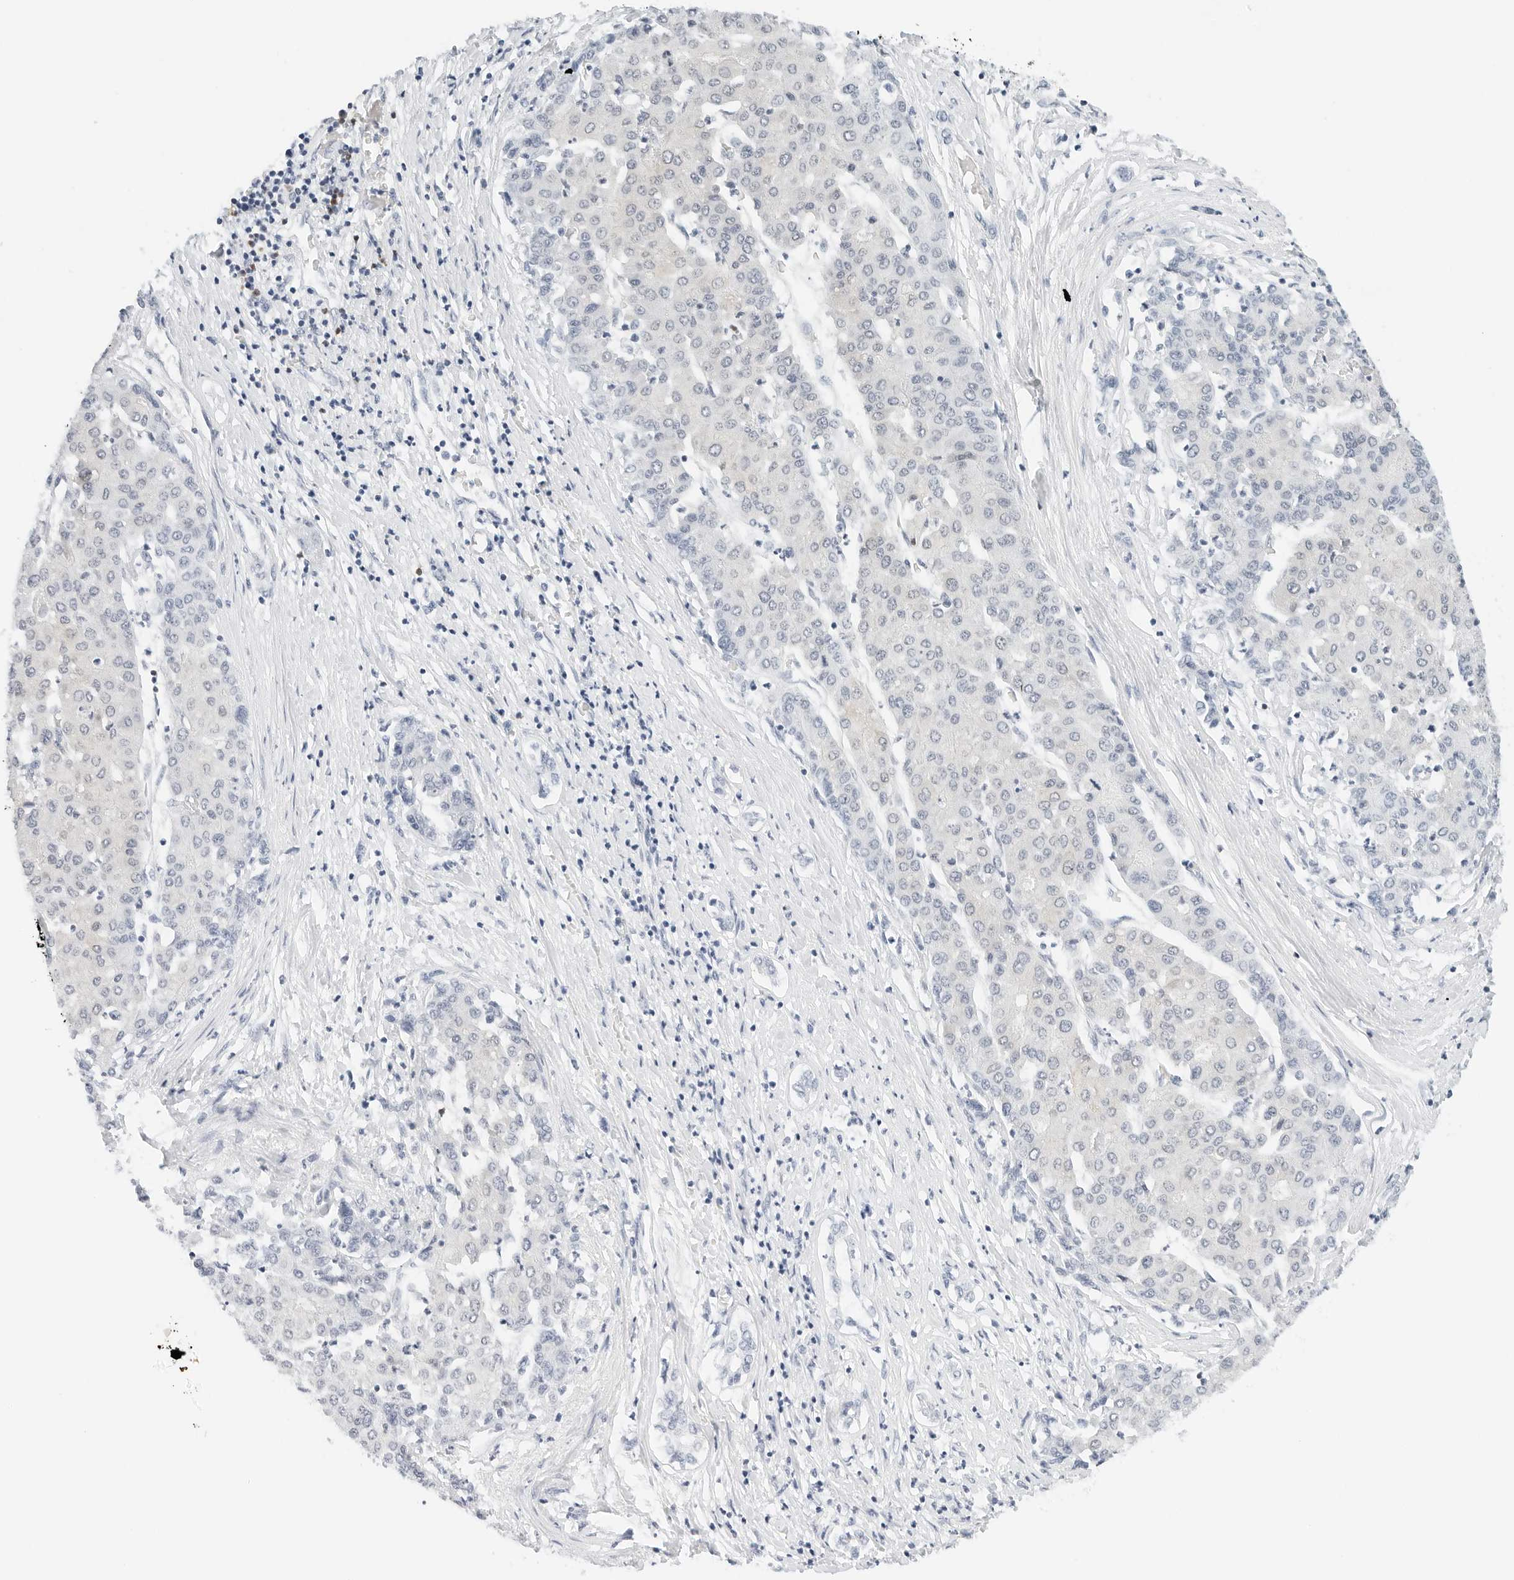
{"staining": {"intensity": "negative", "quantity": "none", "location": "none"}, "tissue": "liver cancer", "cell_type": "Tumor cells", "image_type": "cancer", "snomed": [{"axis": "morphology", "description": "Carcinoma, Hepatocellular, NOS"}, {"axis": "topography", "description": "Liver"}], "caption": "Immunohistochemistry (IHC) image of neoplastic tissue: human liver cancer (hepatocellular carcinoma) stained with DAB reveals no significant protein positivity in tumor cells.", "gene": "CD22", "patient": {"sex": "male", "age": 65}}